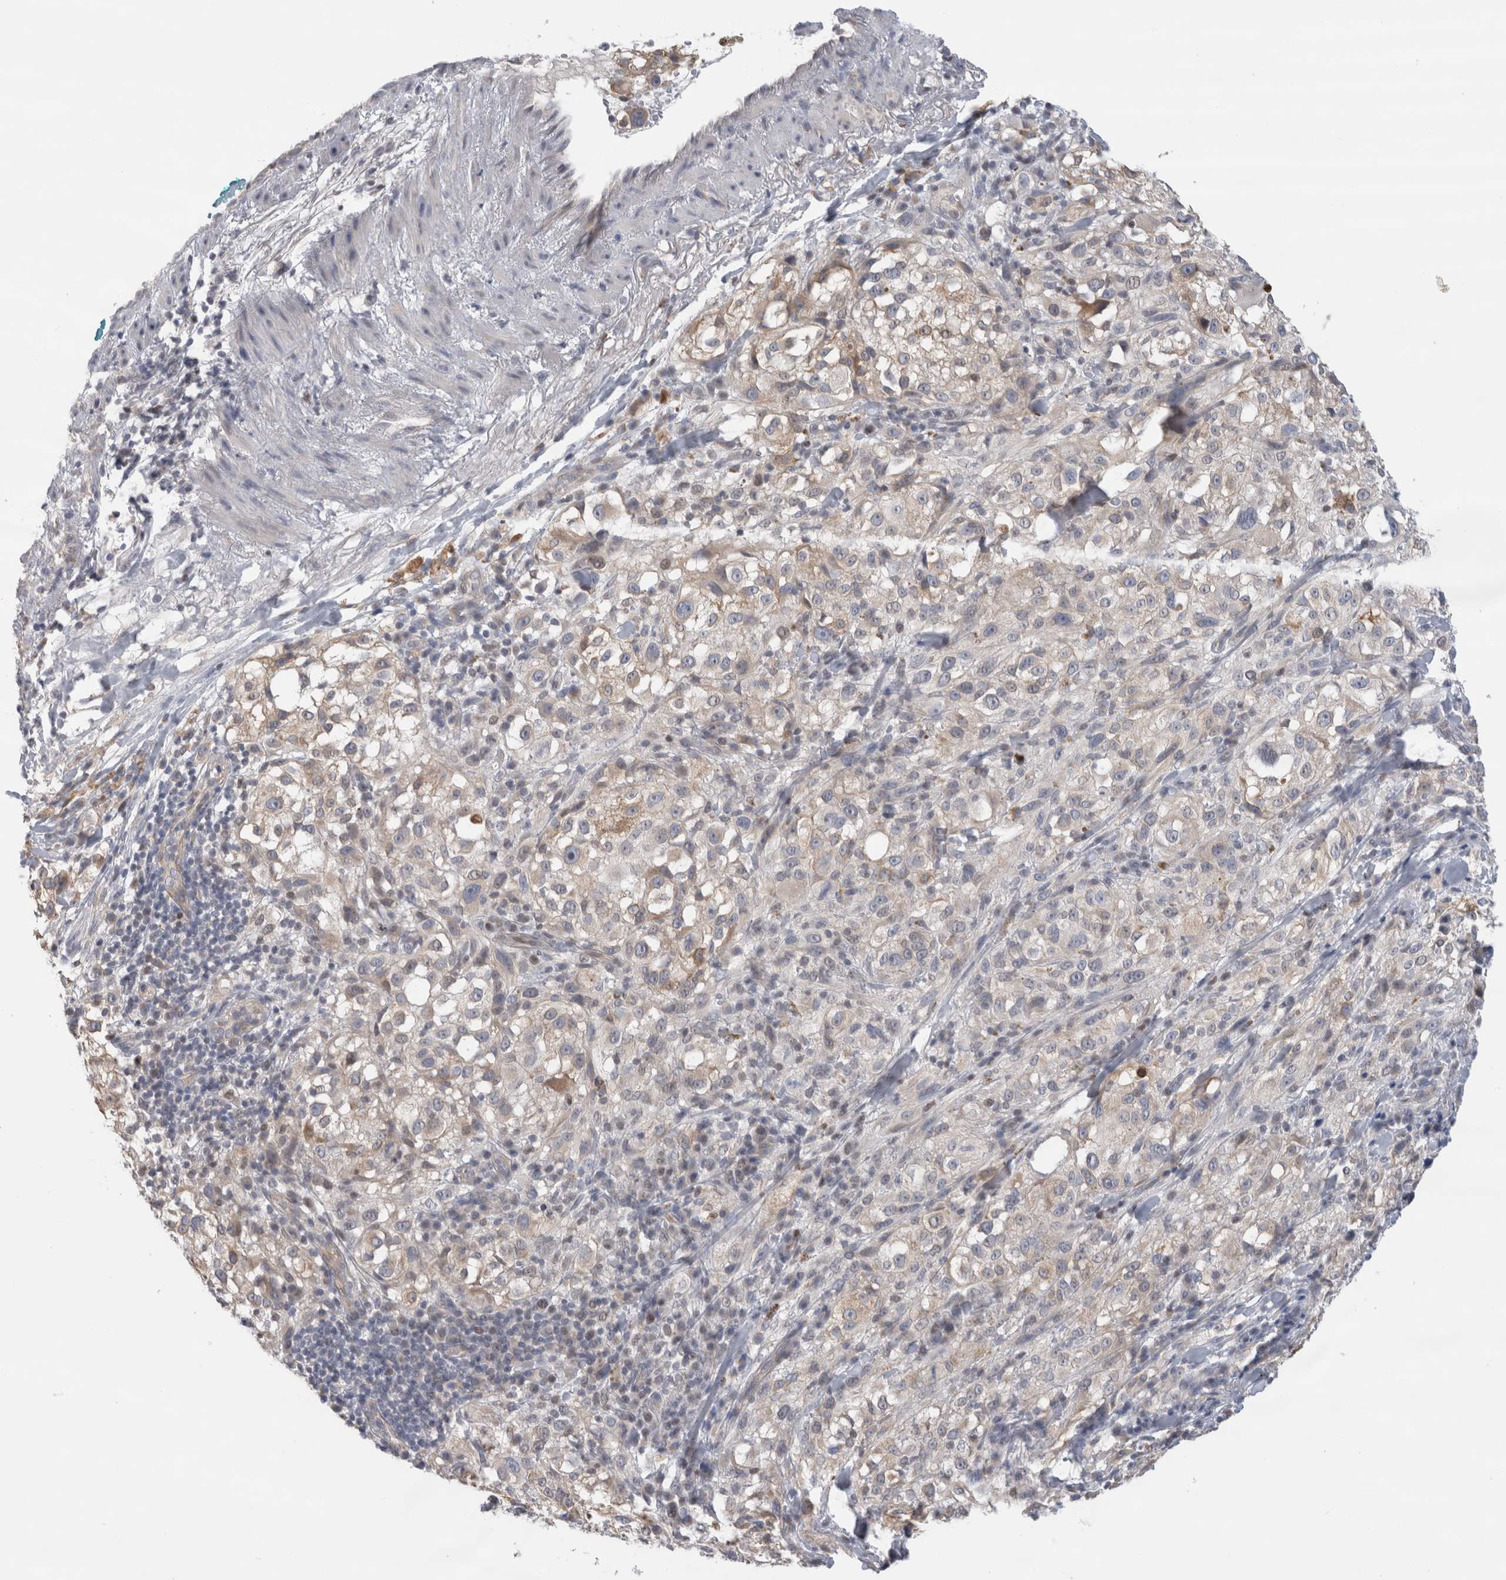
{"staining": {"intensity": "weak", "quantity": "<25%", "location": "cytoplasmic/membranous"}, "tissue": "melanoma", "cell_type": "Tumor cells", "image_type": "cancer", "snomed": [{"axis": "morphology", "description": "Necrosis, NOS"}, {"axis": "morphology", "description": "Malignant melanoma, NOS"}, {"axis": "topography", "description": "Skin"}], "caption": "Melanoma stained for a protein using immunohistochemistry (IHC) reveals no positivity tumor cells.", "gene": "SYTL5", "patient": {"sex": "female", "age": 87}}